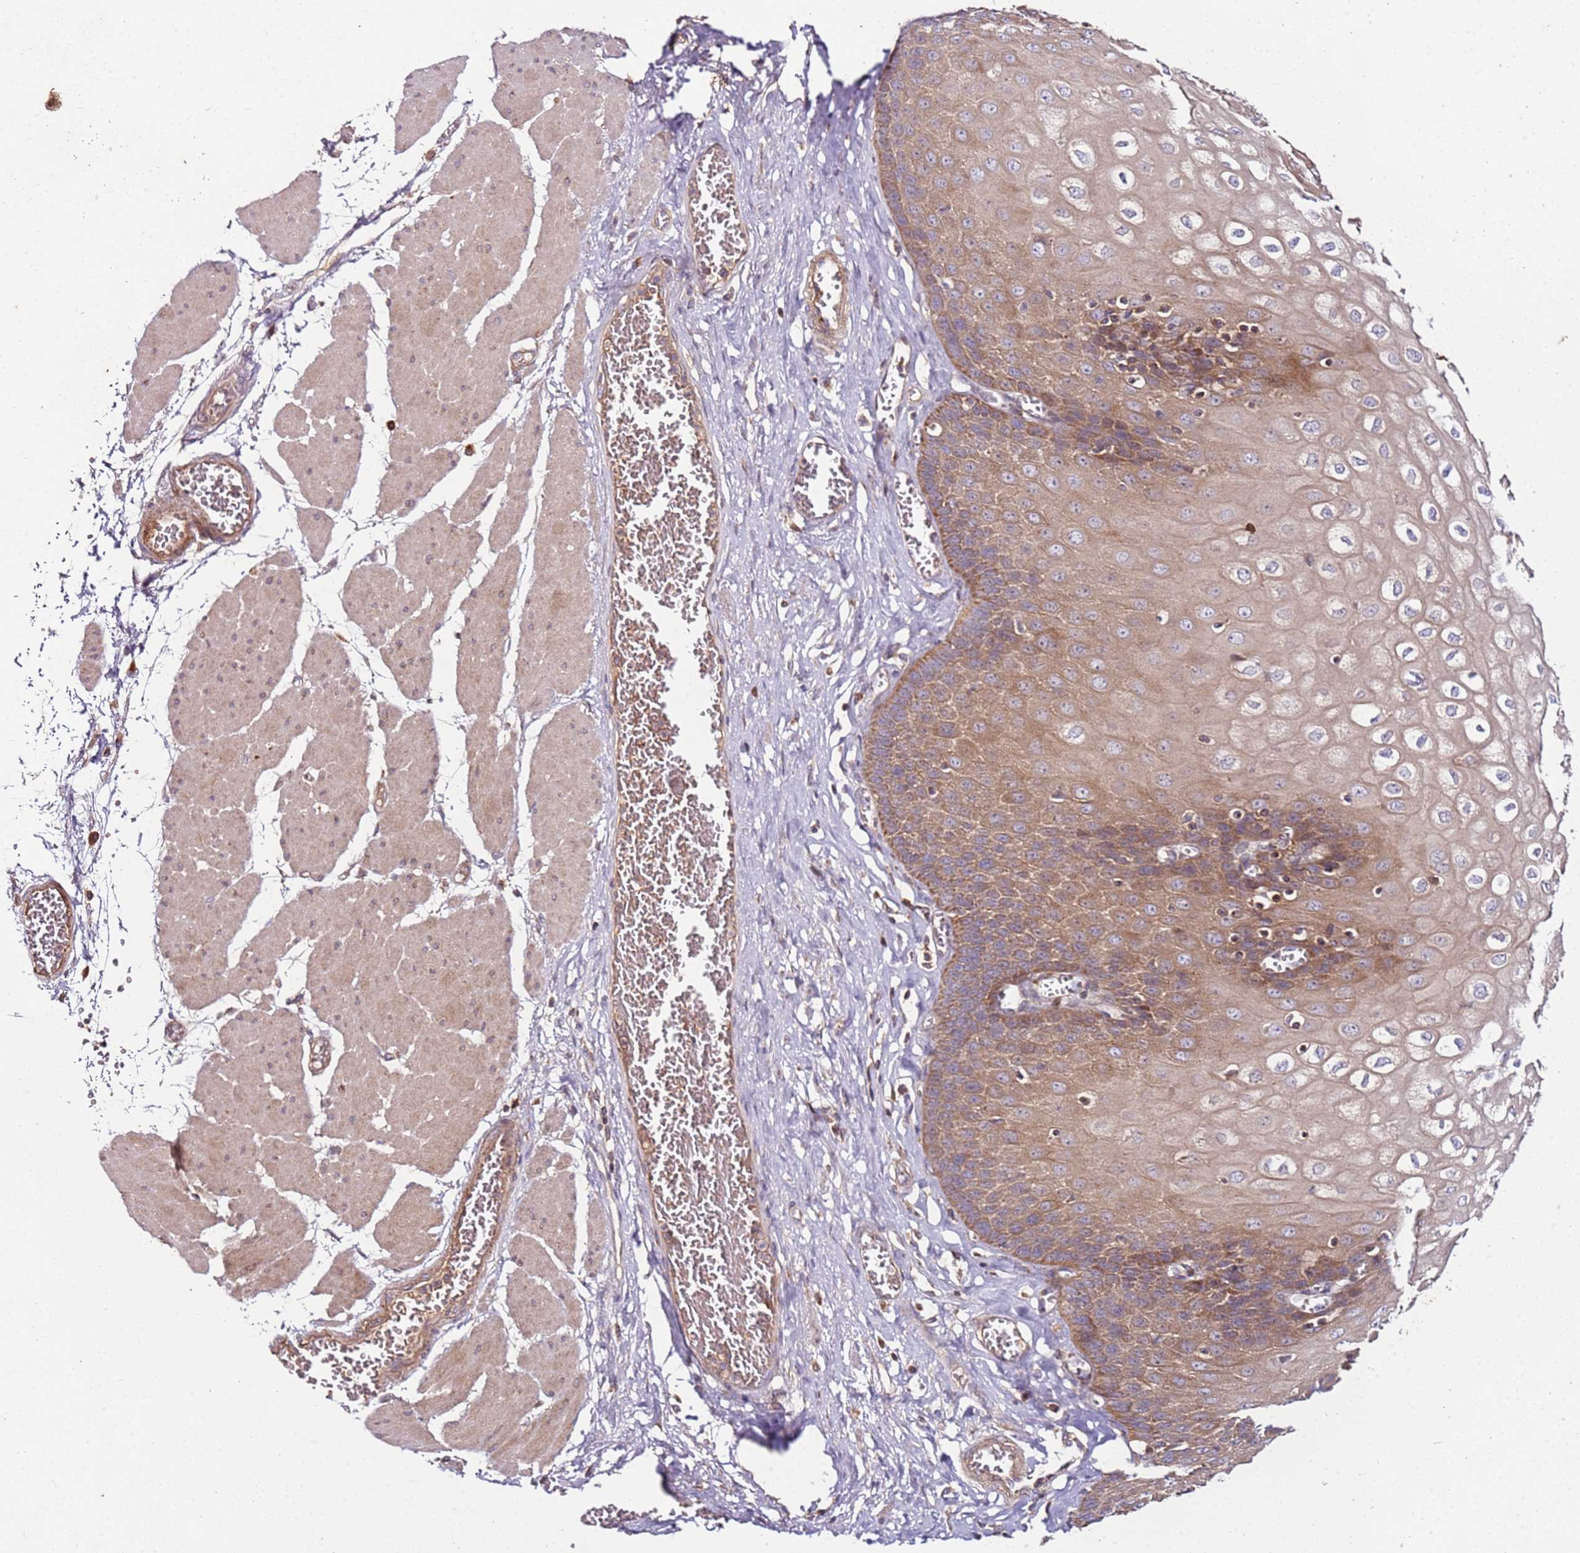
{"staining": {"intensity": "moderate", "quantity": ">75%", "location": "cytoplasmic/membranous"}, "tissue": "esophagus", "cell_type": "Squamous epithelial cells", "image_type": "normal", "snomed": [{"axis": "morphology", "description": "Normal tissue, NOS"}, {"axis": "topography", "description": "Esophagus"}], "caption": "Esophagus stained with immunohistochemistry displays moderate cytoplasmic/membranous staining in about >75% of squamous epithelial cells.", "gene": "KRTAP21", "patient": {"sex": "male", "age": 60}}